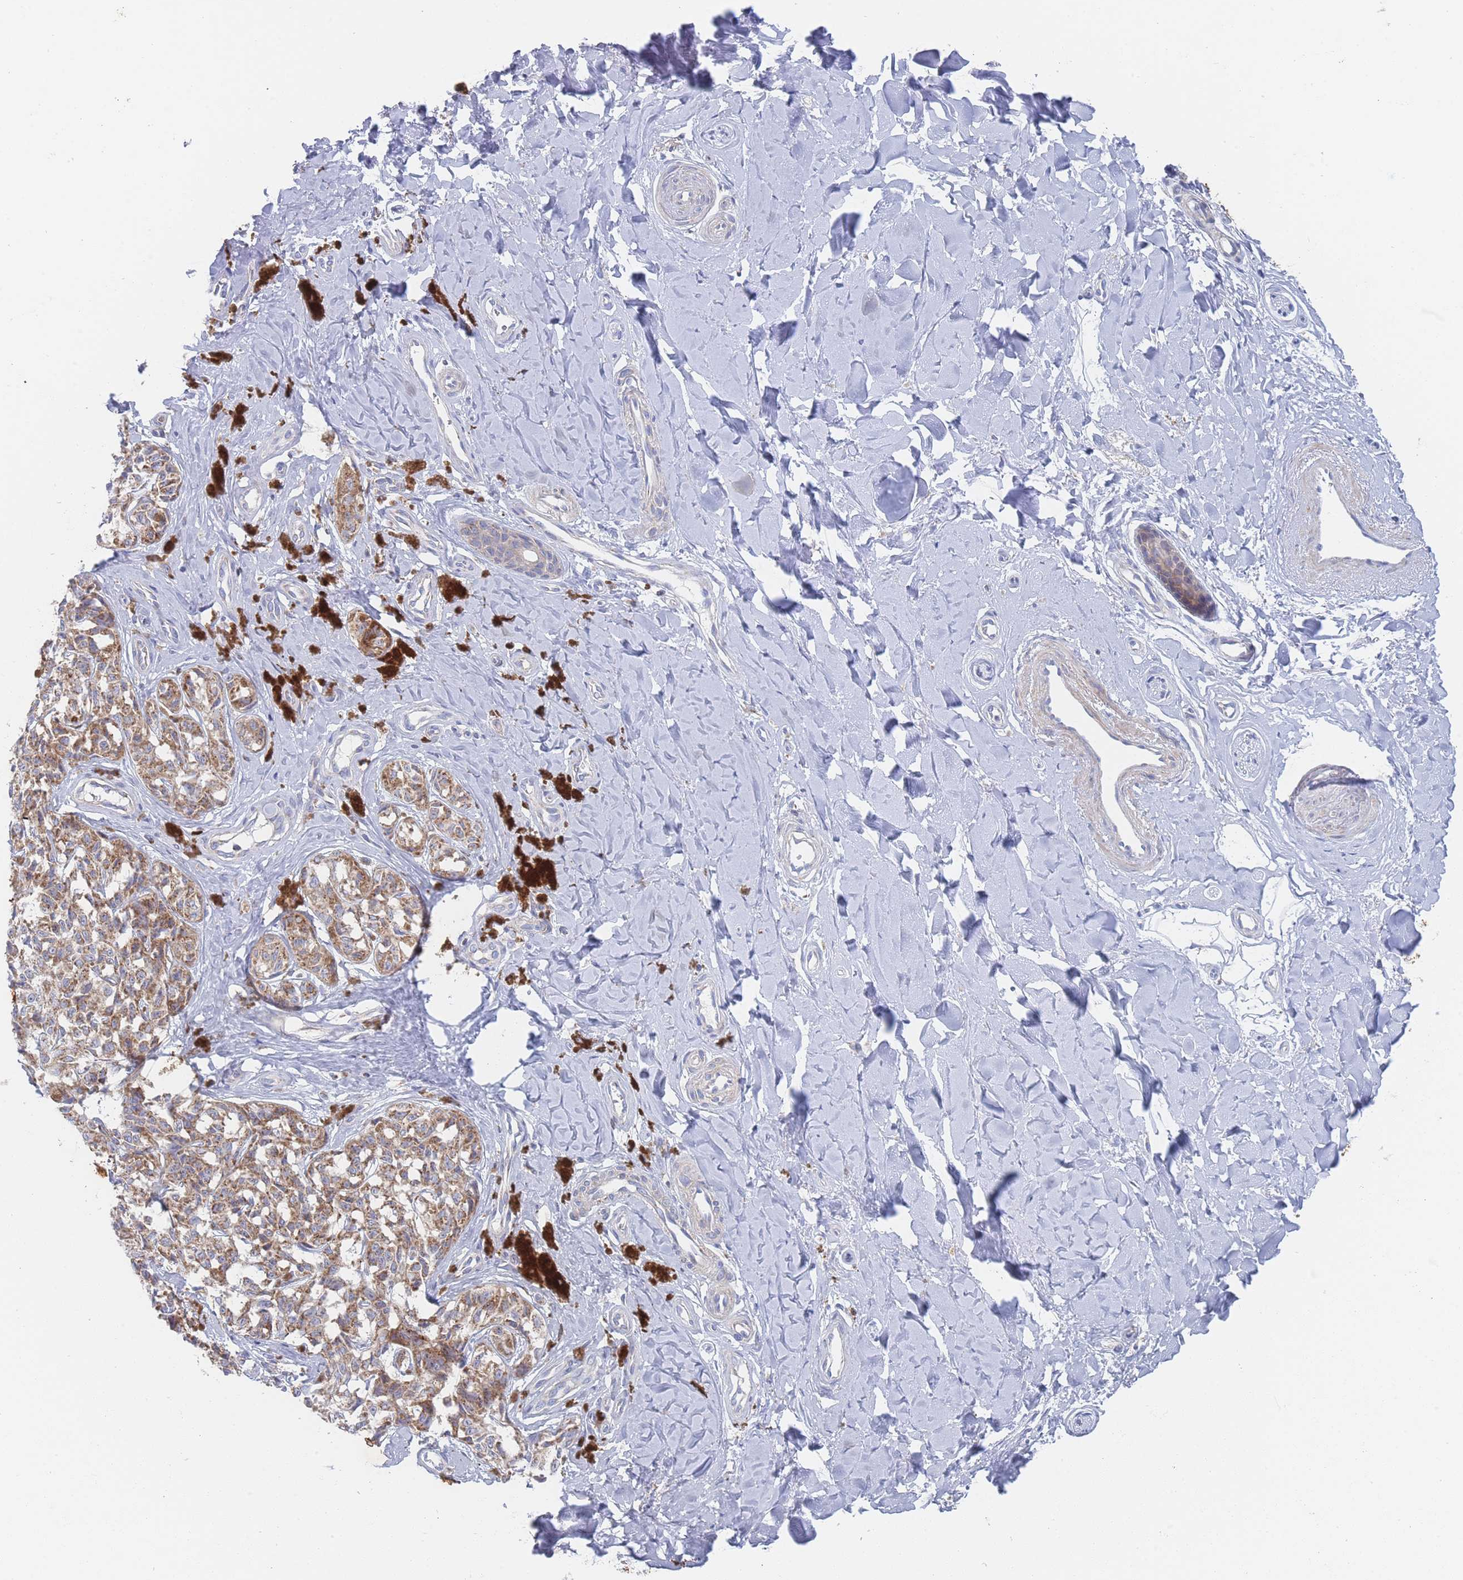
{"staining": {"intensity": "moderate", "quantity": ">75%", "location": "cytoplasmic/membranous"}, "tissue": "melanoma", "cell_type": "Tumor cells", "image_type": "cancer", "snomed": [{"axis": "morphology", "description": "Malignant melanoma, NOS"}, {"axis": "topography", "description": "Skin"}], "caption": "Protein expression by IHC displays moderate cytoplasmic/membranous expression in approximately >75% of tumor cells in malignant melanoma.", "gene": "IKZF4", "patient": {"sex": "female", "age": 65}}